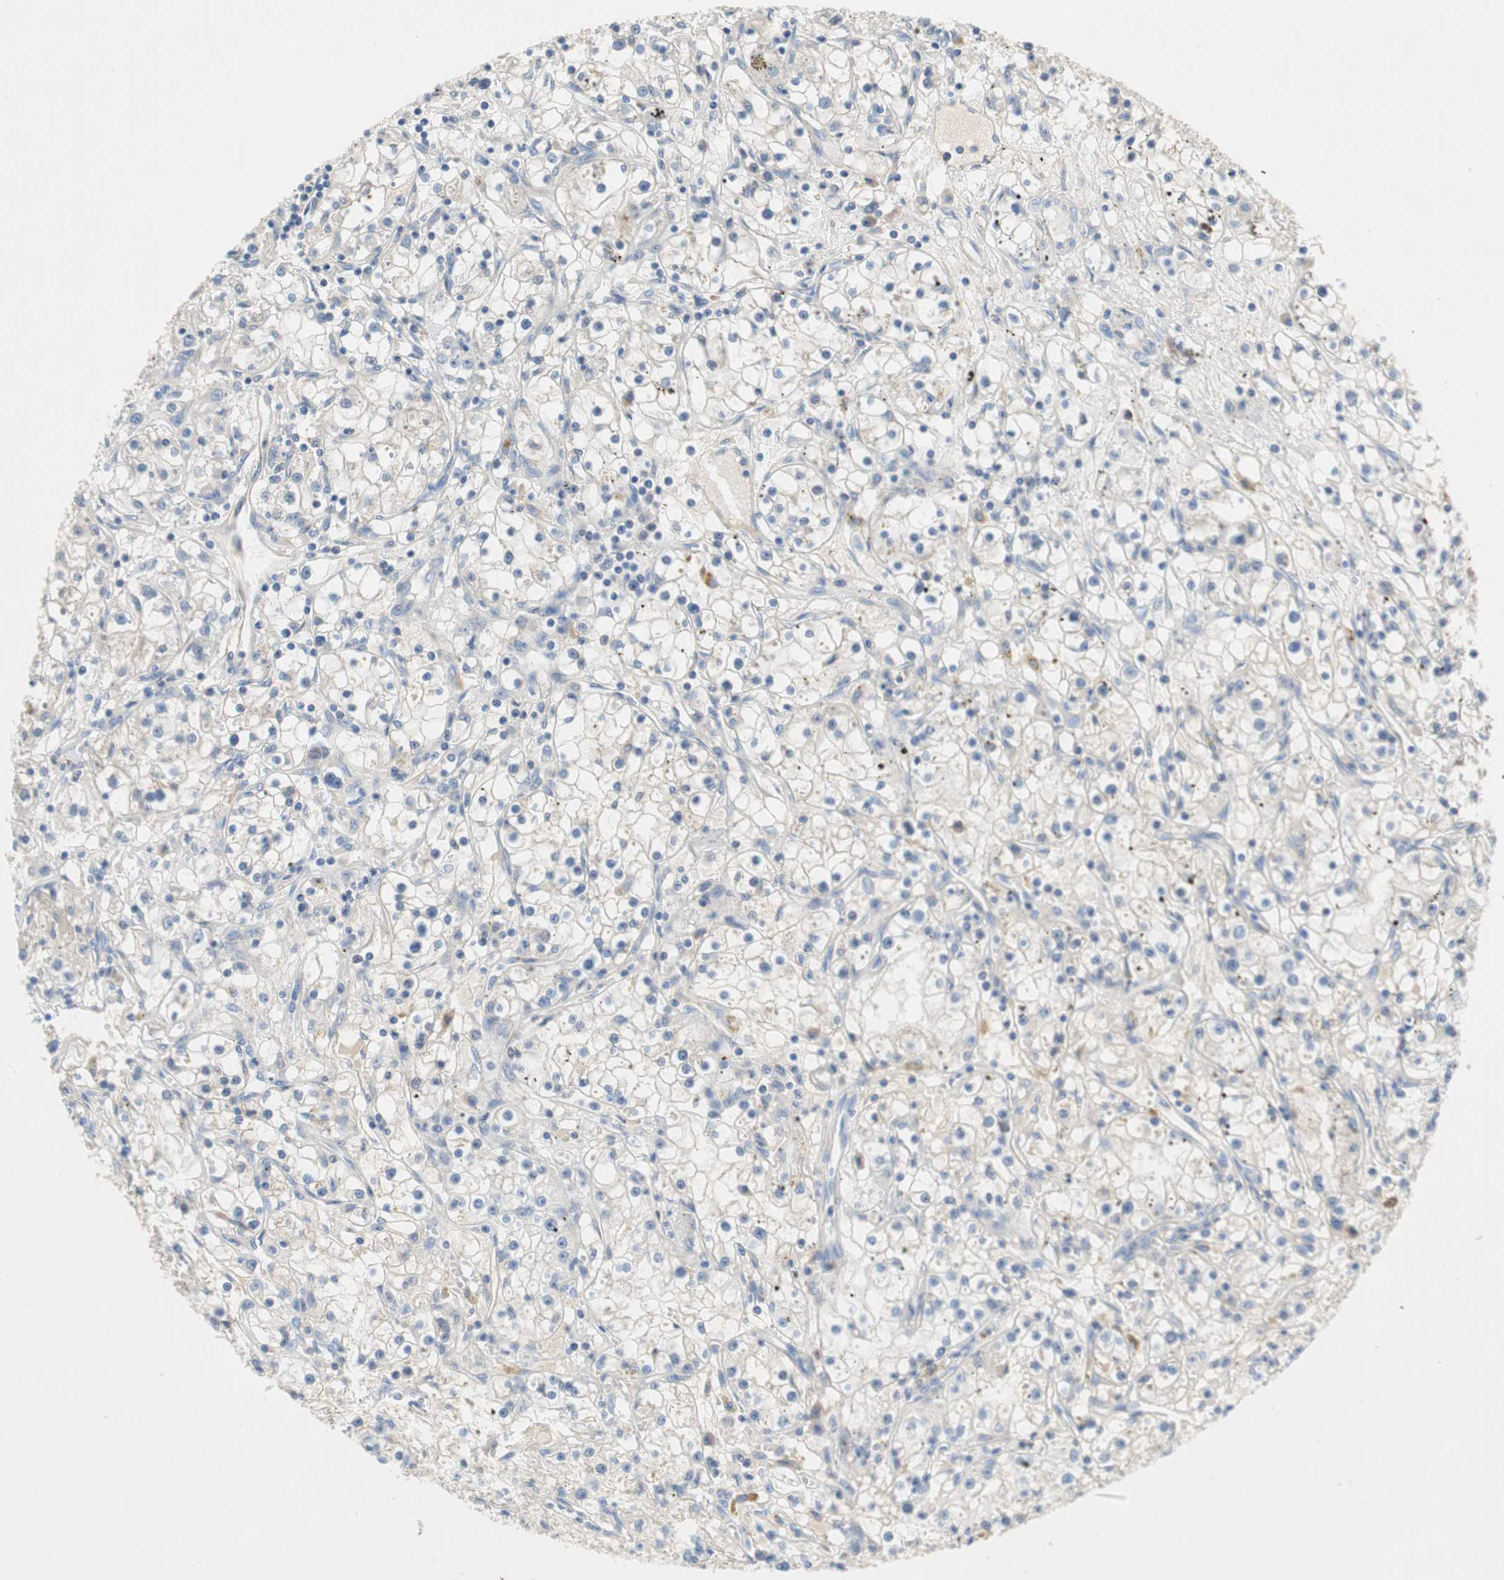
{"staining": {"intensity": "negative", "quantity": "none", "location": "none"}, "tissue": "renal cancer", "cell_type": "Tumor cells", "image_type": "cancer", "snomed": [{"axis": "morphology", "description": "Adenocarcinoma, NOS"}, {"axis": "topography", "description": "Kidney"}], "caption": "Protein analysis of renal adenocarcinoma reveals no significant expression in tumor cells.", "gene": "RELB", "patient": {"sex": "male", "age": 56}}